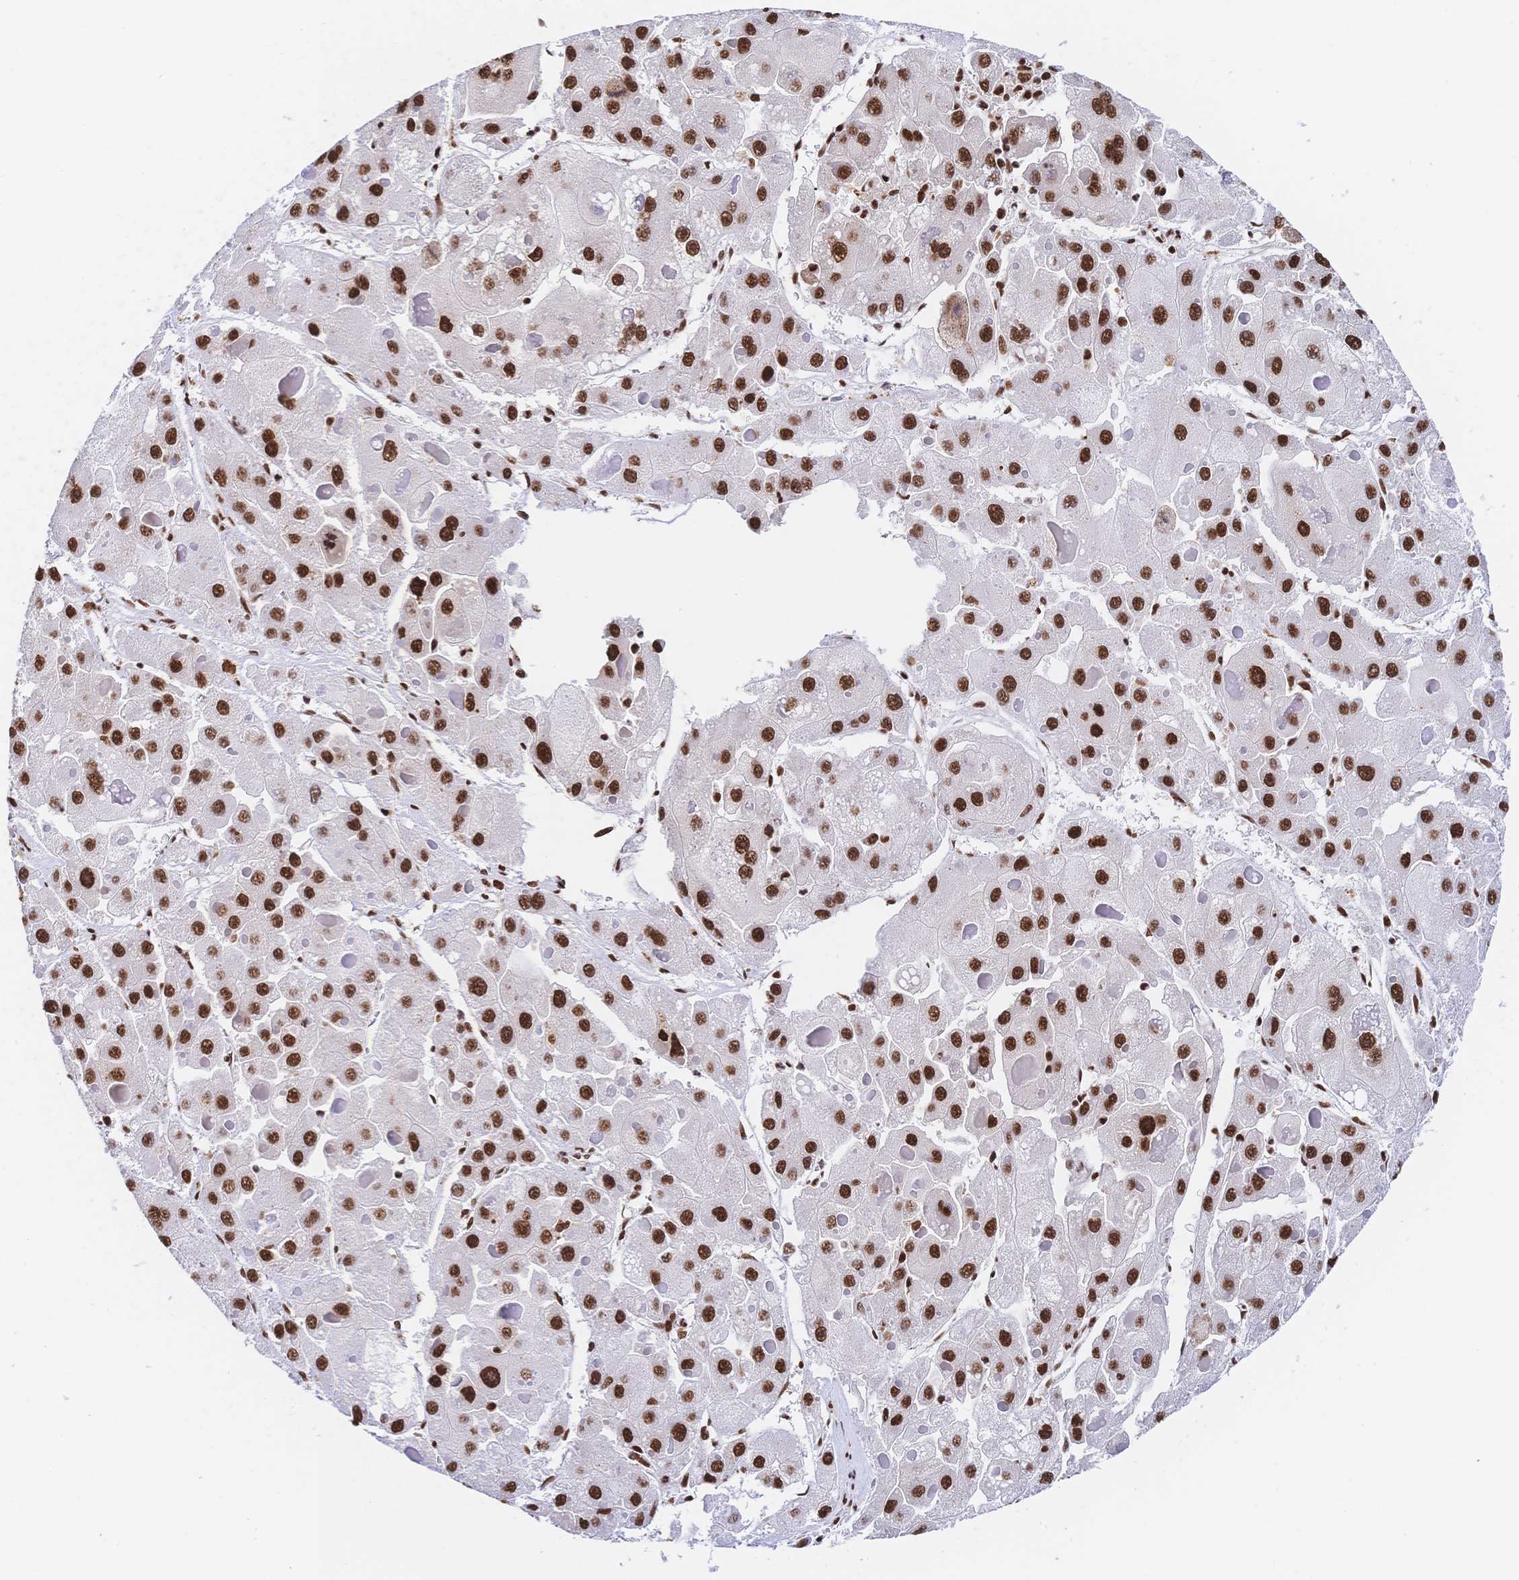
{"staining": {"intensity": "strong", "quantity": ">75%", "location": "nuclear"}, "tissue": "liver cancer", "cell_type": "Tumor cells", "image_type": "cancer", "snomed": [{"axis": "morphology", "description": "Carcinoma, Hepatocellular, NOS"}, {"axis": "topography", "description": "Liver"}], "caption": "A micrograph of human liver hepatocellular carcinoma stained for a protein demonstrates strong nuclear brown staining in tumor cells. Using DAB (brown) and hematoxylin (blue) stains, captured at high magnification using brightfield microscopy.", "gene": "SRSF1", "patient": {"sex": "female", "age": 73}}